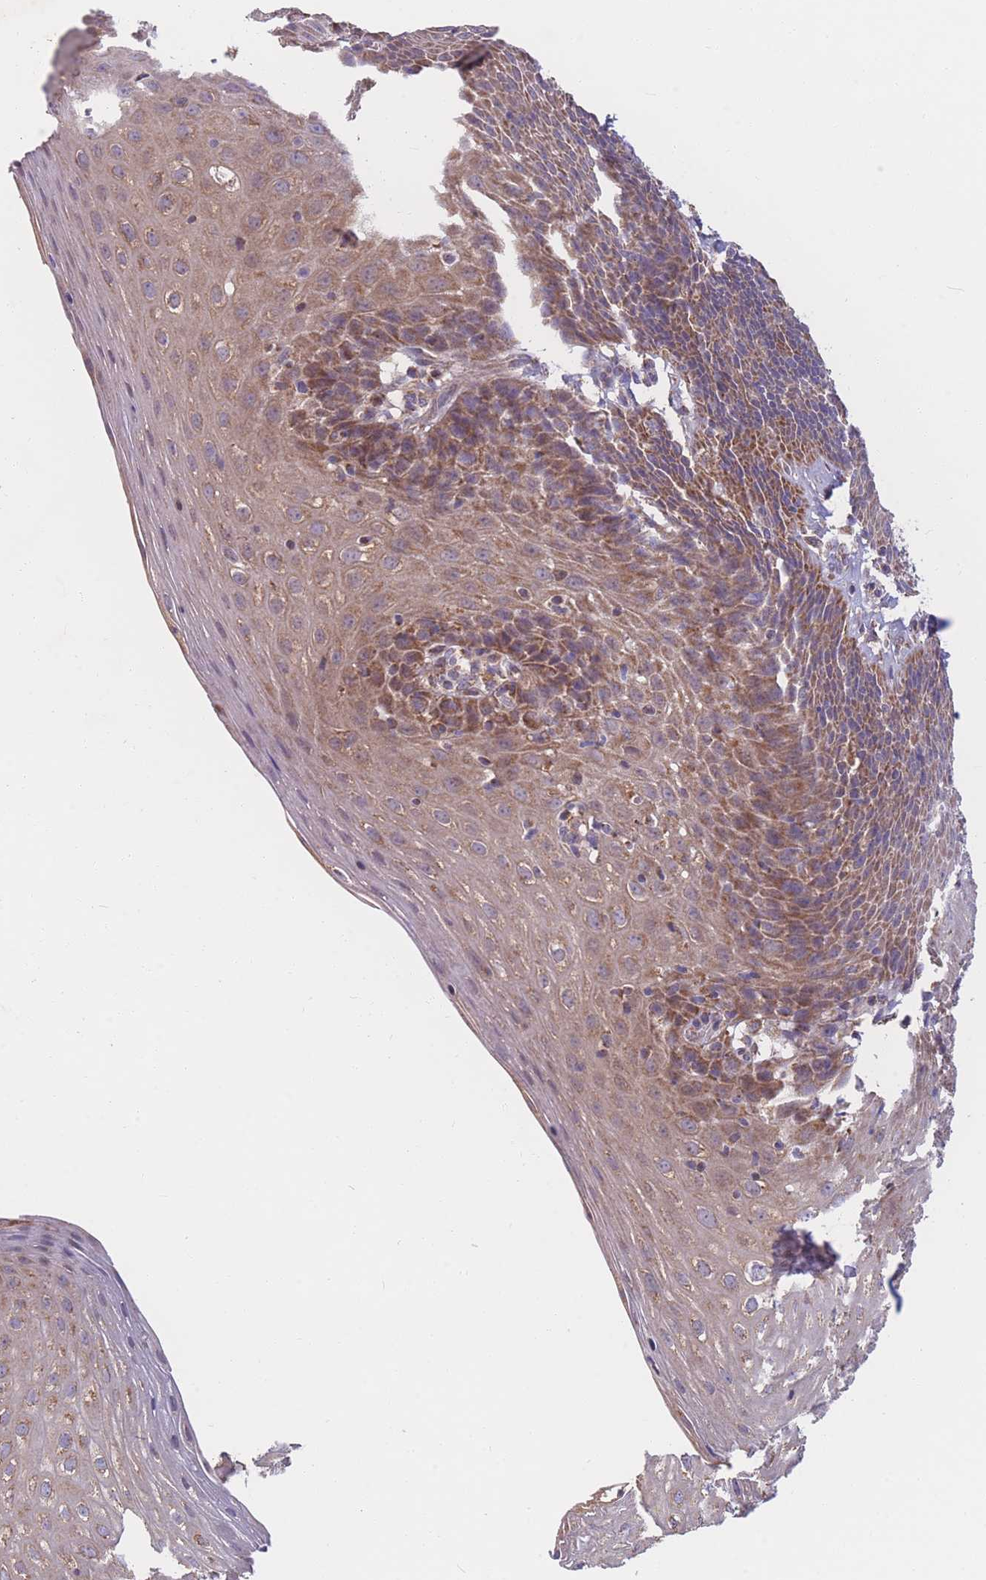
{"staining": {"intensity": "moderate", "quantity": ">75%", "location": "cytoplasmic/membranous"}, "tissue": "esophagus", "cell_type": "Squamous epithelial cells", "image_type": "normal", "snomed": [{"axis": "morphology", "description": "Normal tissue, NOS"}, {"axis": "topography", "description": "Esophagus"}], "caption": "An immunohistochemistry (IHC) histopathology image of normal tissue is shown. Protein staining in brown highlights moderate cytoplasmic/membranous positivity in esophagus within squamous epithelial cells.", "gene": "PTPMT1", "patient": {"sex": "female", "age": 61}}